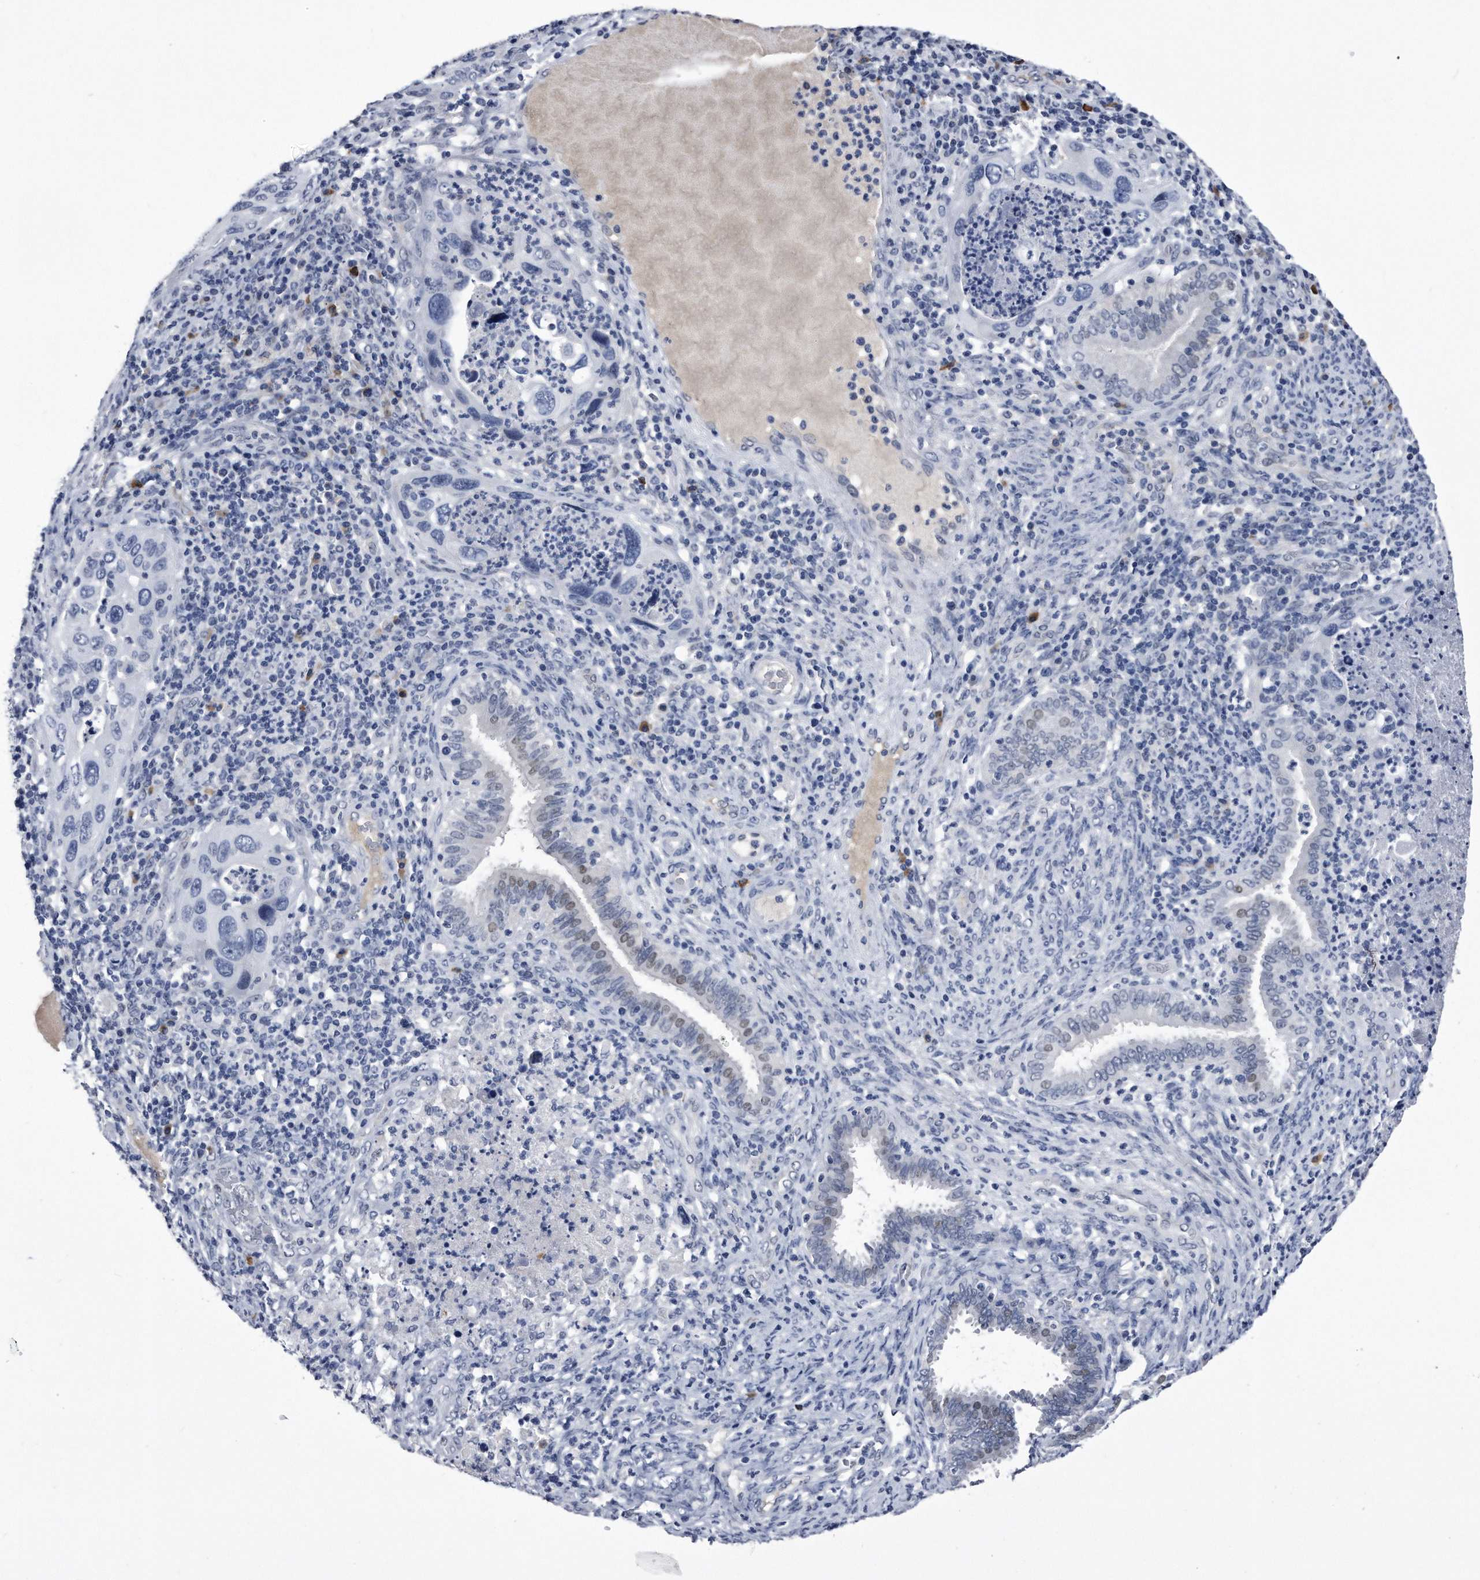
{"staining": {"intensity": "negative", "quantity": "none", "location": "none"}, "tissue": "cervical cancer", "cell_type": "Tumor cells", "image_type": "cancer", "snomed": [{"axis": "morphology", "description": "Squamous cell carcinoma, NOS"}, {"axis": "topography", "description": "Cervix"}], "caption": "Immunohistochemical staining of human cervical squamous cell carcinoma reveals no significant staining in tumor cells.", "gene": "KCTD8", "patient": {"sex": "female", "age": 38}}